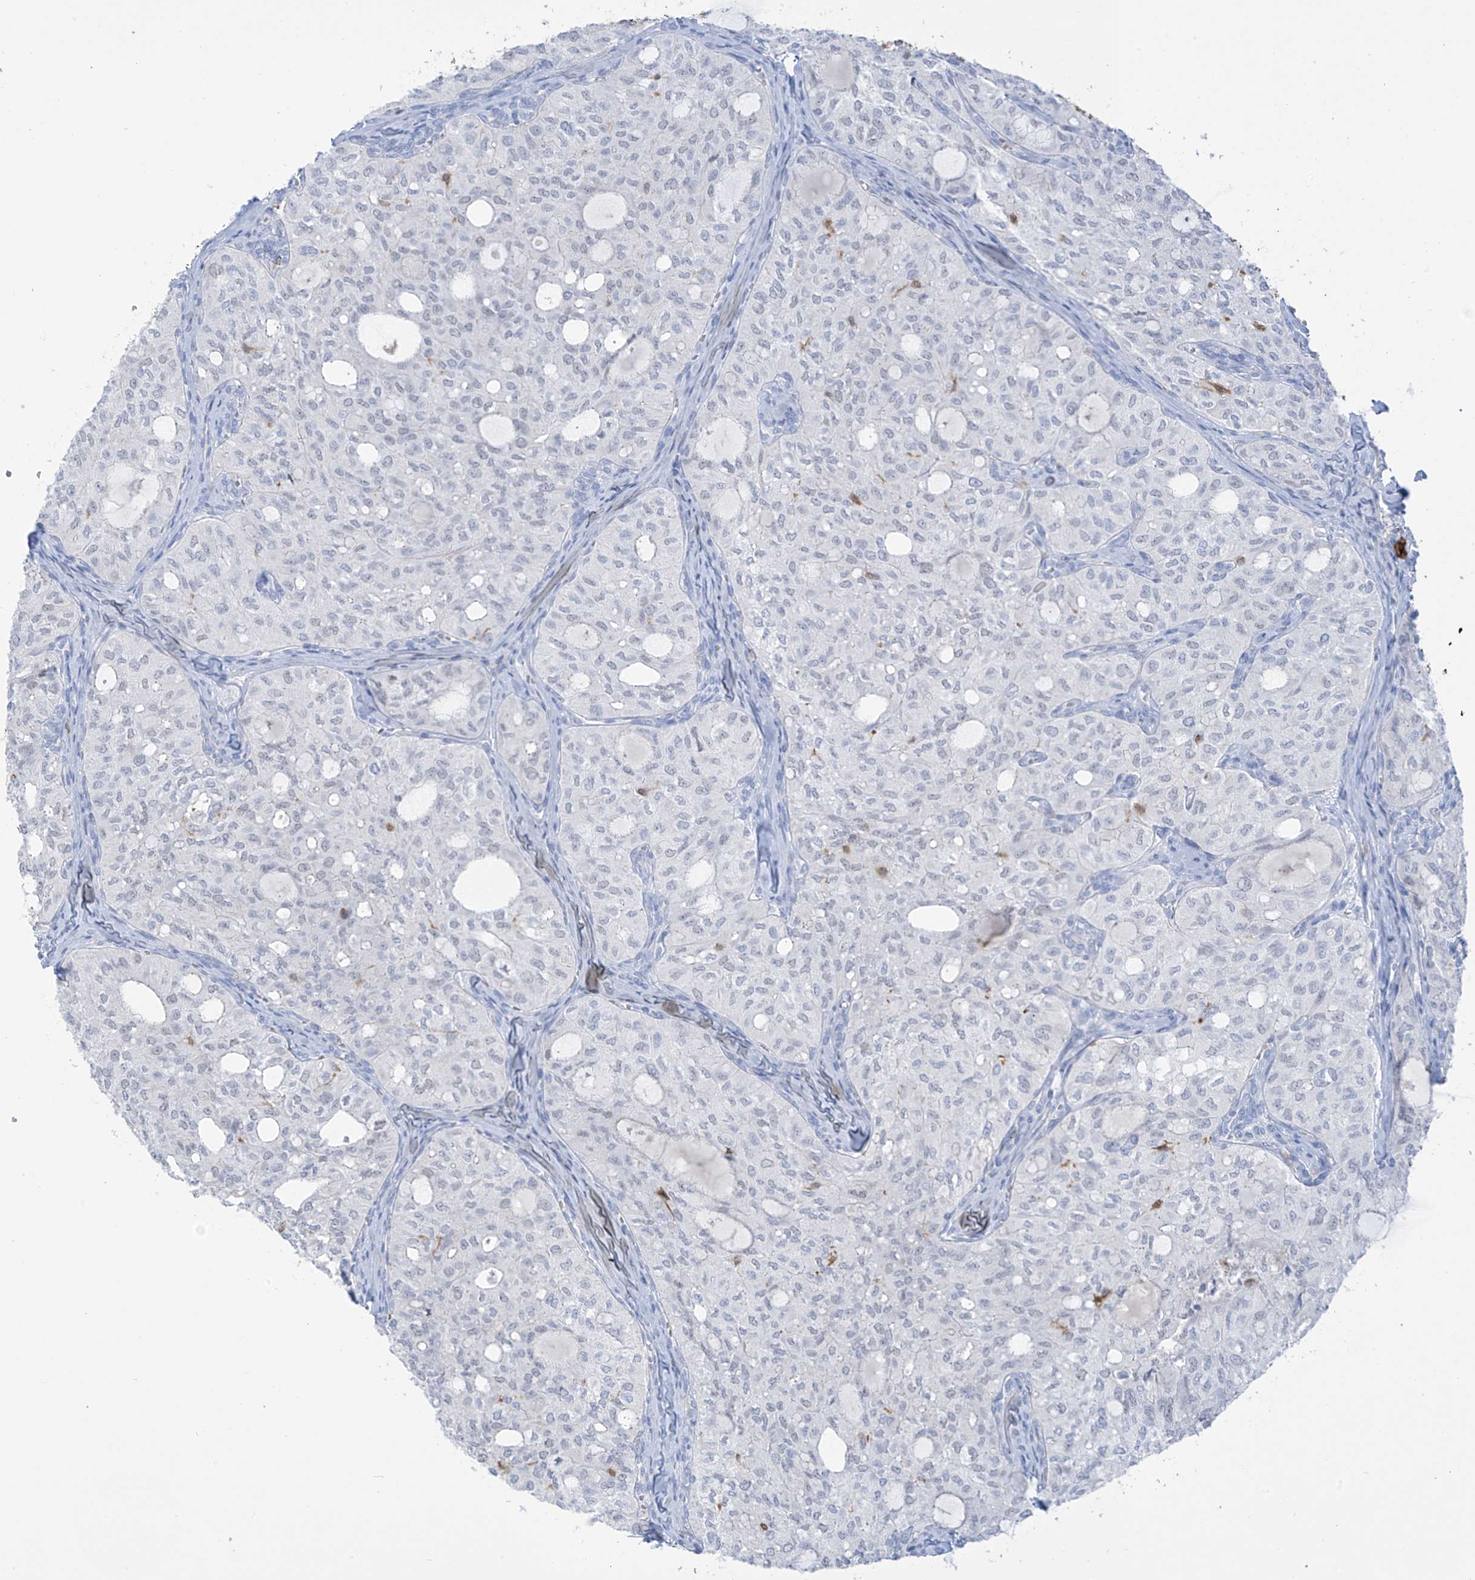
{"staining": {"intensity": "negative", "quantity": "none", "location": "none"}, "tissue": "thyroid cancer", "cell_type": "Tumor cells", "image_type": "cancer", "snomed": [{"axis": "morphology", "description": "Follicular adenoma carcinoma, NOS"}, {"axis": "topography", "description": "Thyroid gland"}], "caption": "Immunohistochemistry histopathology image of thyroid follicular adenoma carcinoma stained for a protein (brown), which reveals no positivity in tumor cells.", "gene": "TRMT2B", "patient": {"sex": "male", "age": 75}}